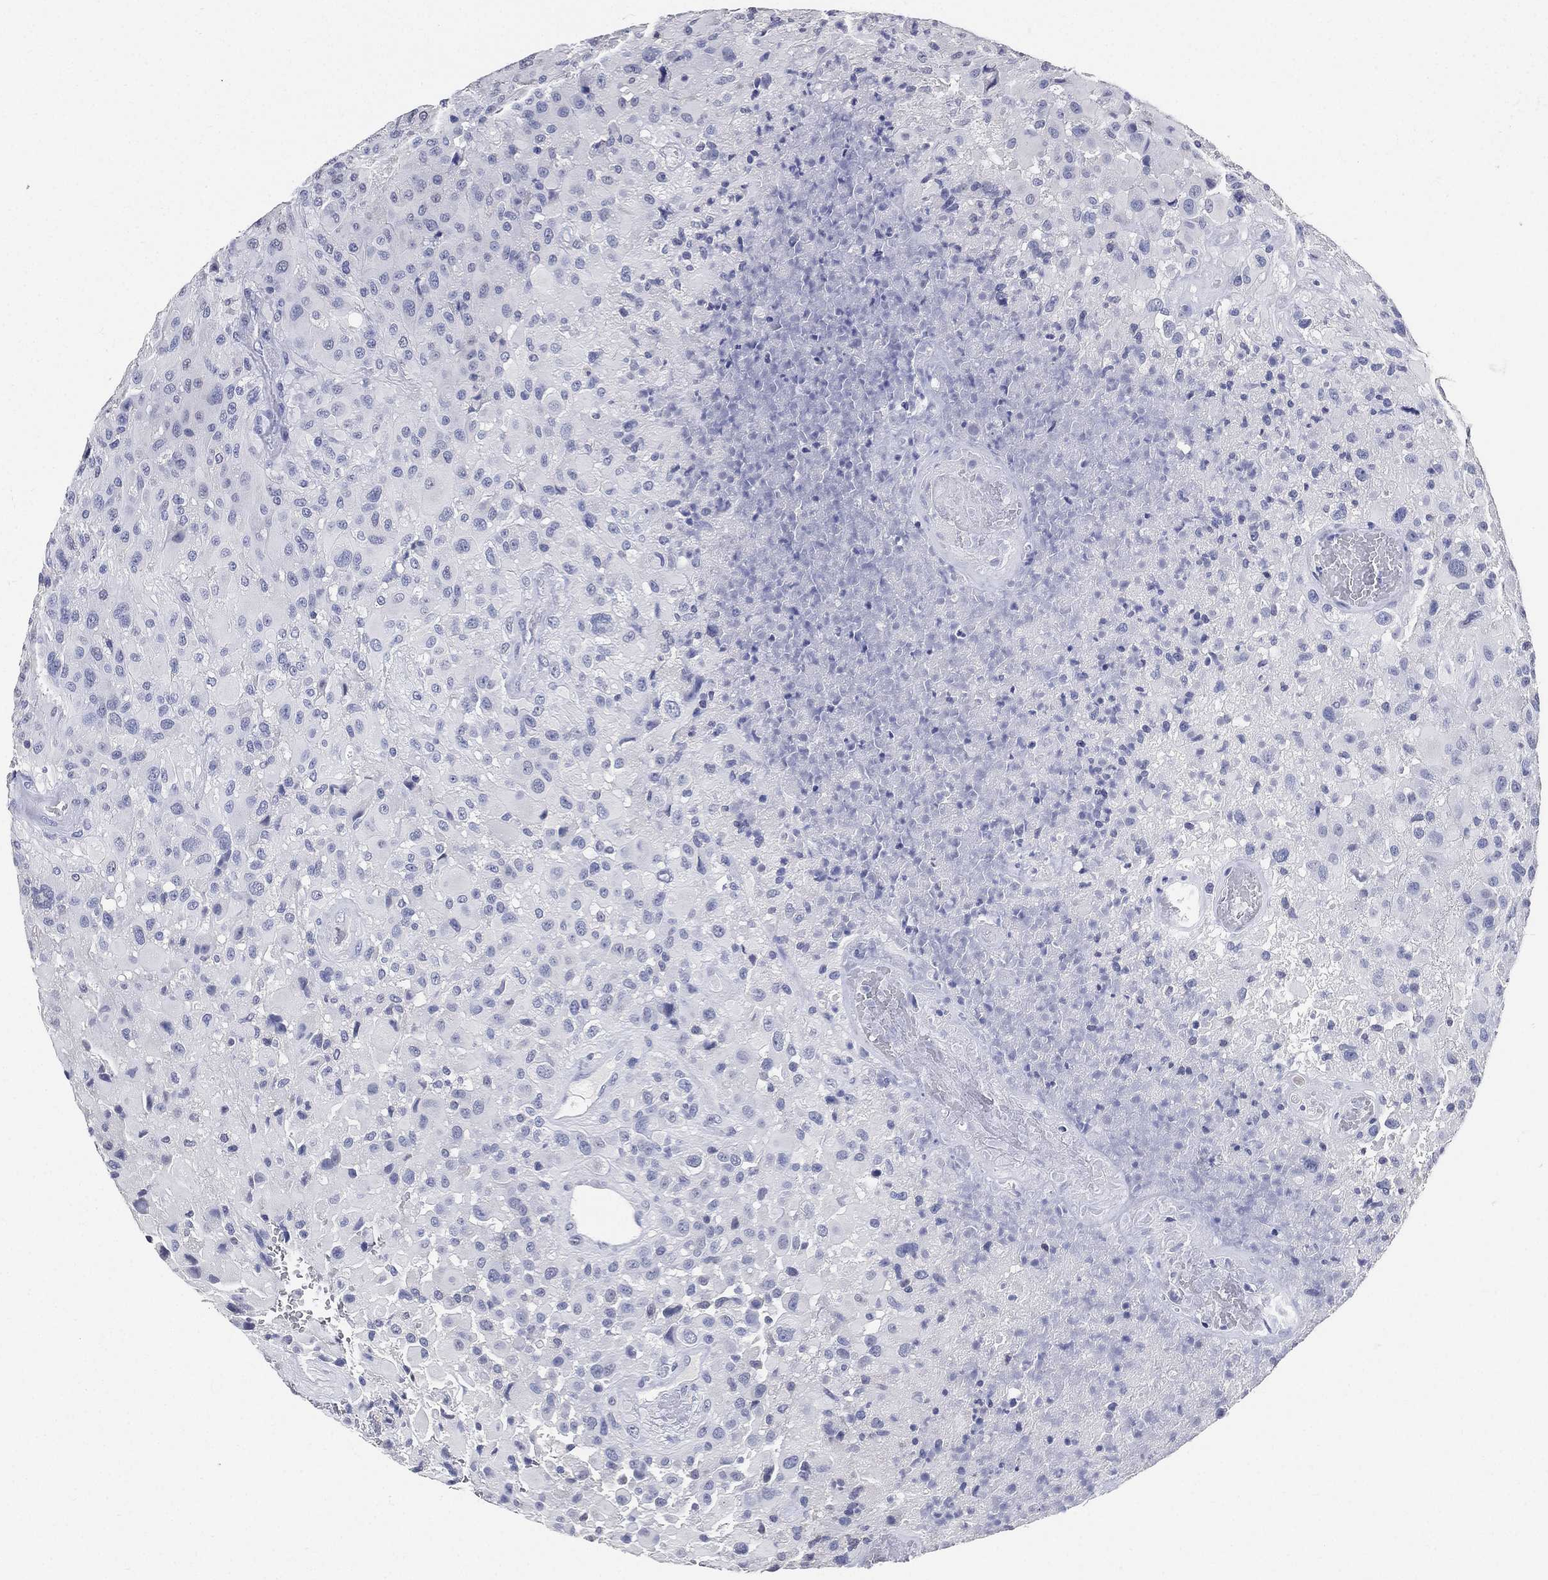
{"staining": {"intensity": "negative", "quantity": "none", "location": "none"}, "tissue": "glioma", "cell_type": "Tumor cells", "image_type": "cancer", "snomed": [{"axis": "morphology", "description": "Glioma, malignant, High grade"}, {"axis": "topography", "description": "Cerebral cortex"}], "caption": "A high-resolution micrograph shows immunohistochemistry (IHC) staining of glioma, which demonstrates no significant staining in tumor cells.", "gene": "IYD", "patient": {"sex": "male", "age": 35}}